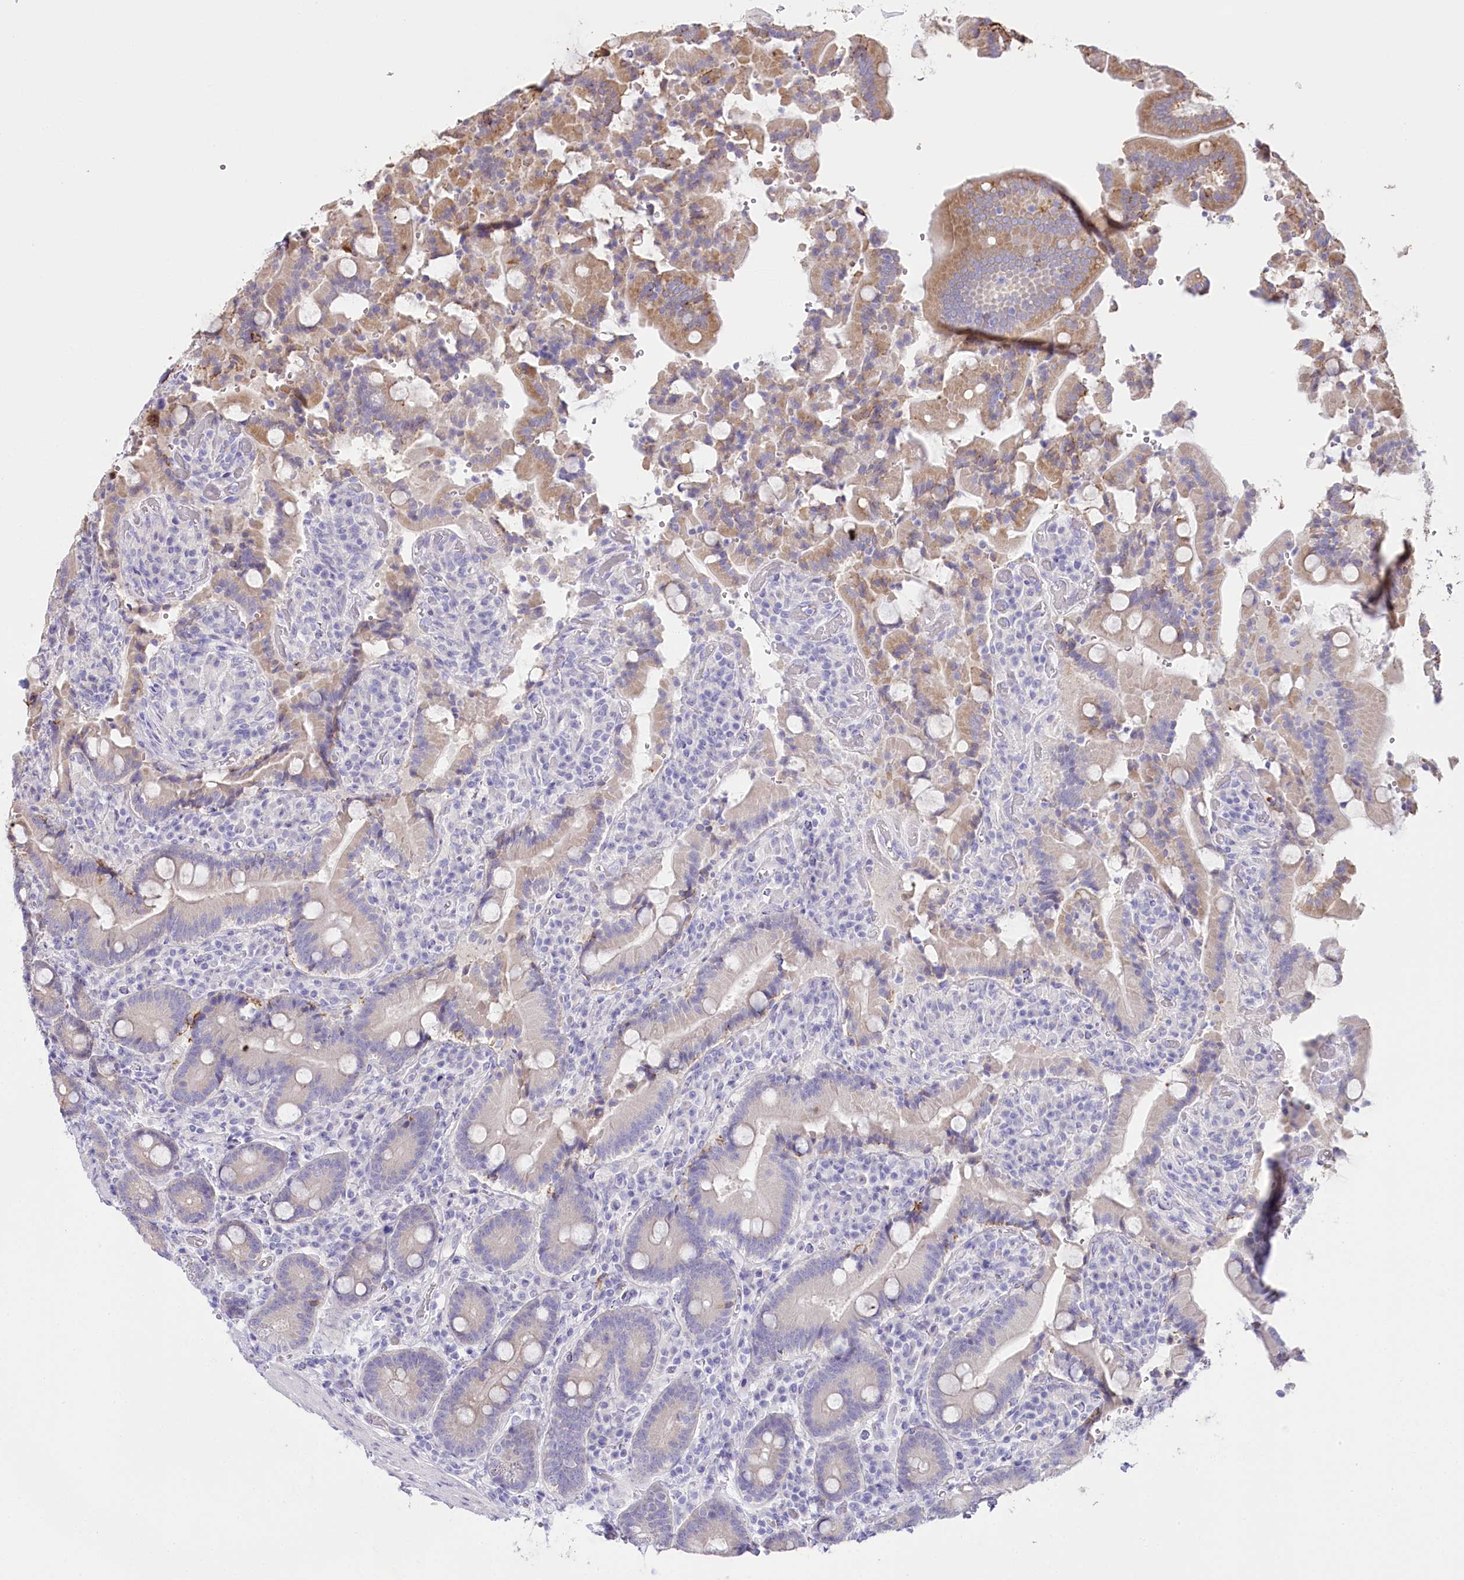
{"staining": {"intensity": "moderate", "quantity": "<25%", "location": "cytoplasmic/membranous"}, "tissue": "duodenum", "cell_type": "Glandular cells", "image_type": "normal", "snomed": [{"axis": "morphology", "description": "Normal tissue, NOS"}, {"axis": "topography", "description": "Duodenum"}], "caption": "Immunohistochemistry (IHC) micrograph of unremarkable duodenum: human duodenum stained using immunohistochemistry reveals low levels of moderate protein expression localized specifically in the cytoplasmic/membranous of glandular cells, appearing as a cytoplasmic/membranous brown color.", "gene": "MYOZ1", "patient": {"sex": "female", "age": 62}}